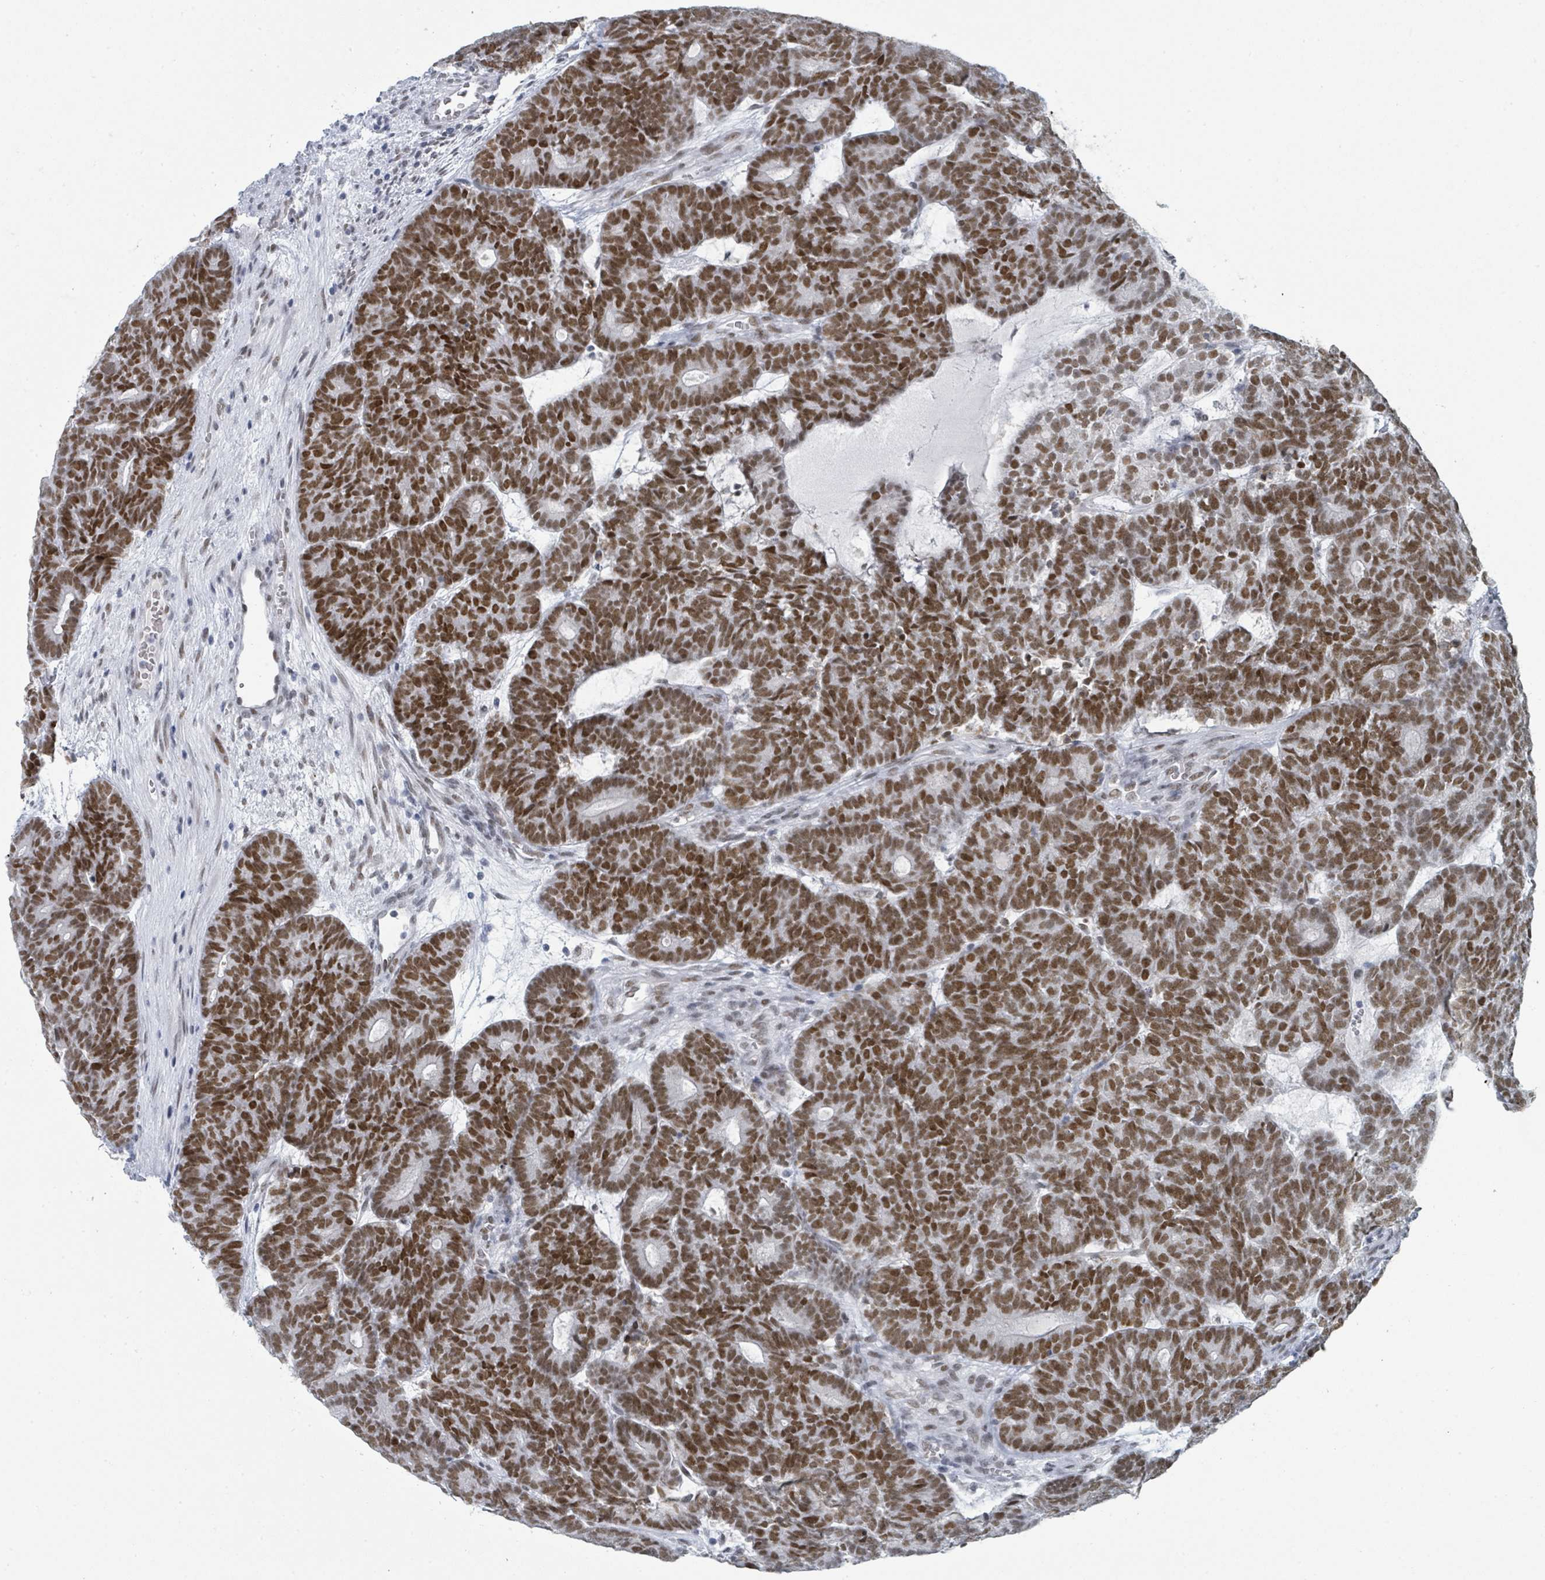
{"staining": {"intensity": "strong", "quantity": ">75%", "location": "nuclear"}, "tissue": "head and neck cancer", "cell_type": "Tumor cells", "image_type": "cancer", "snomed": [{"axis": "morphology", "description": "Adenocarcinoma, NOS"}, {"axis": "topography", "description": "Head-Neck"}], "caption": "An image showing strong nuclear staining in about >75% of tumor cells in adenocarcinoma (head and neck), as visualized by brown immunohistochemical staining.", "gene": "EHMT2", "patient": {"sex": "female", "age": 81}}